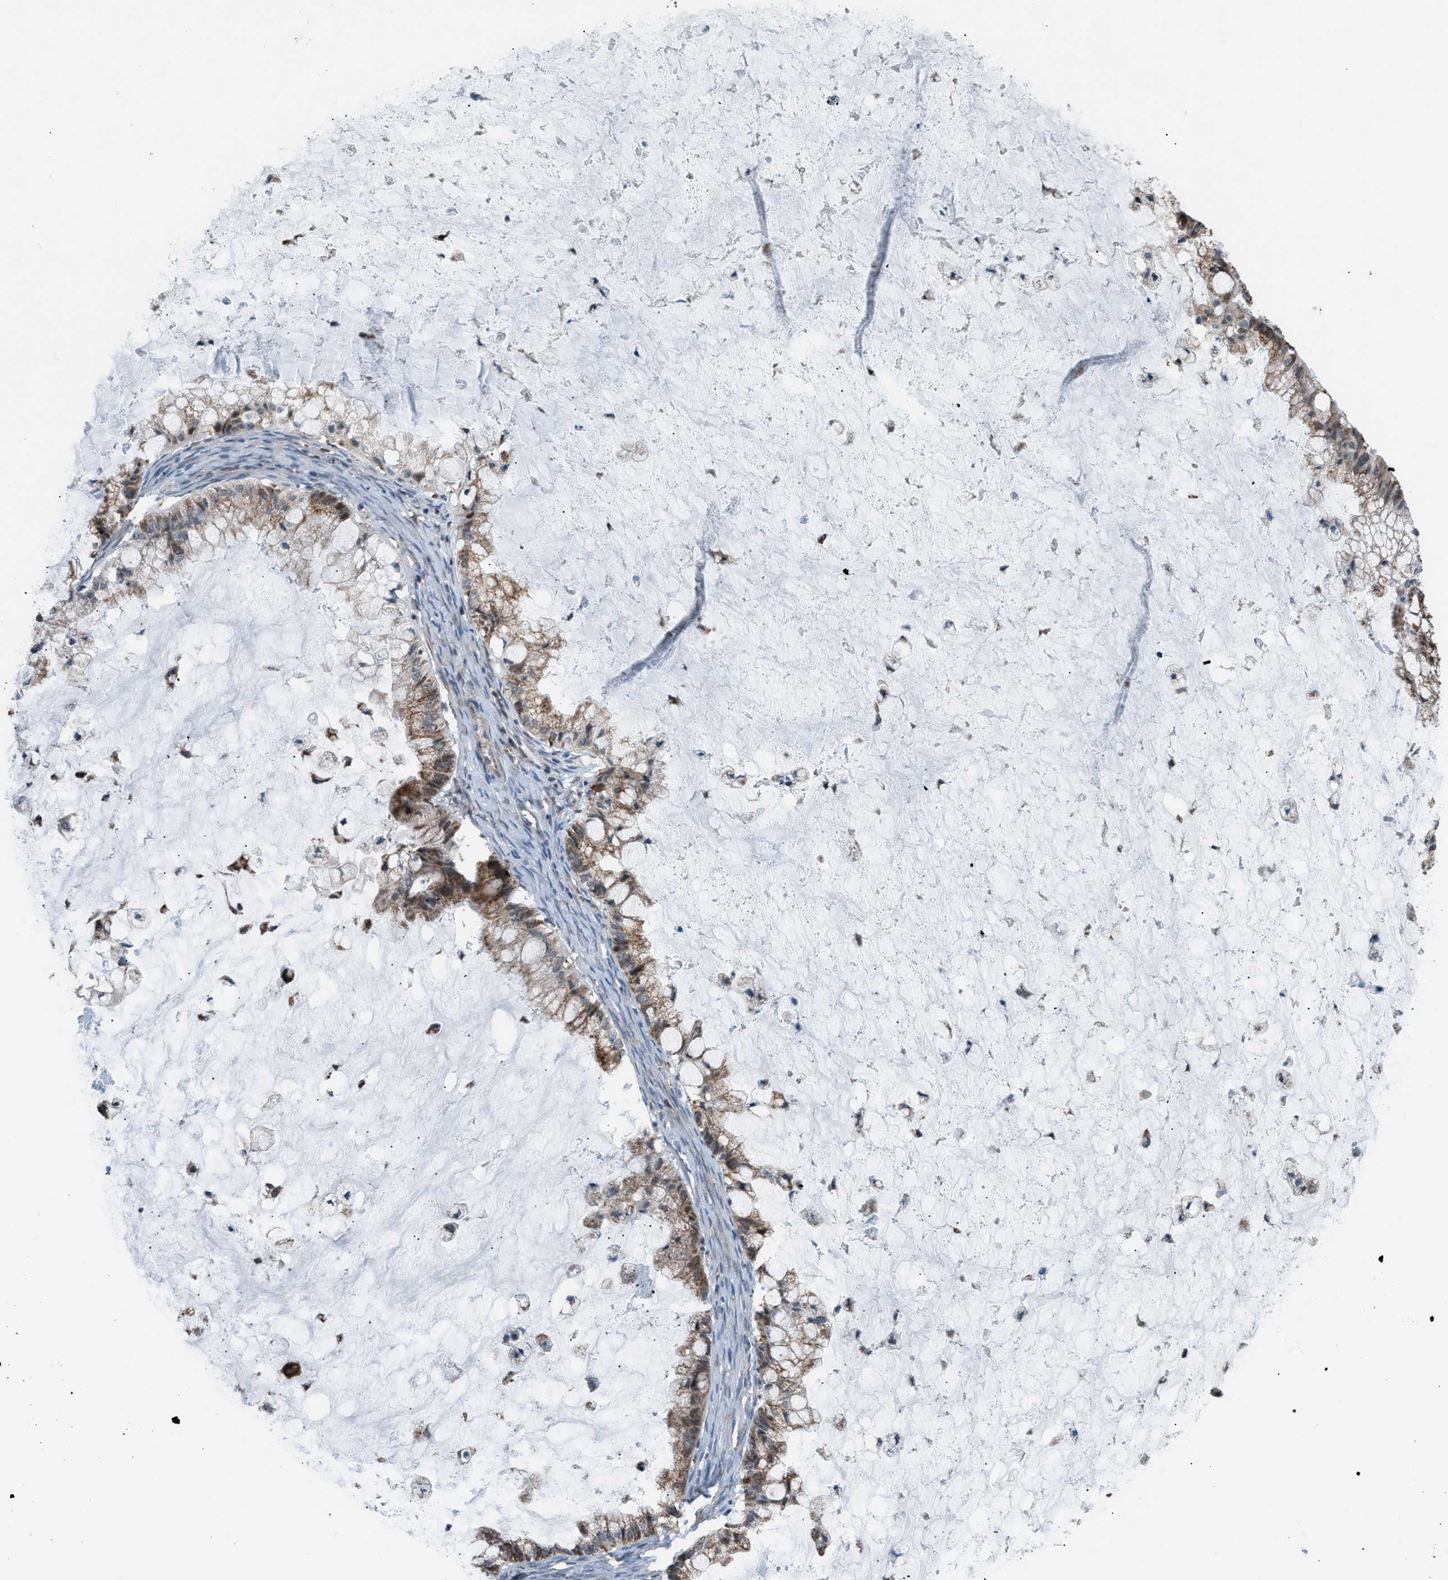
{"staining": {"intensity": "moderate", "quantity": ">75%", "location": "cytoplasmic/membranous"}, "tissue": "ovarian cancer", "cell_type": "Tumor cells", "image_type": "cancer", "snomed": [{"axis": "morphology", "description": "Cystadenocarcinoma, mucinous, NOS"}, {"axis": "topography", "description": "Ovary"}], "caption": "Mucinous cystadenocarcinoma (ovarian) was stained to show a protein in brown. There is medium levels of moderate cytoplasmic/membranous staining in about >75% of tumor cells. The staining was performed using DAB to visualize the protein expression in brown, while the nuclei were stained in blue with hematoxylin (Magnification: 20x).", "gene": "SRM", "patient": {"sex": "female", "age": 57}}